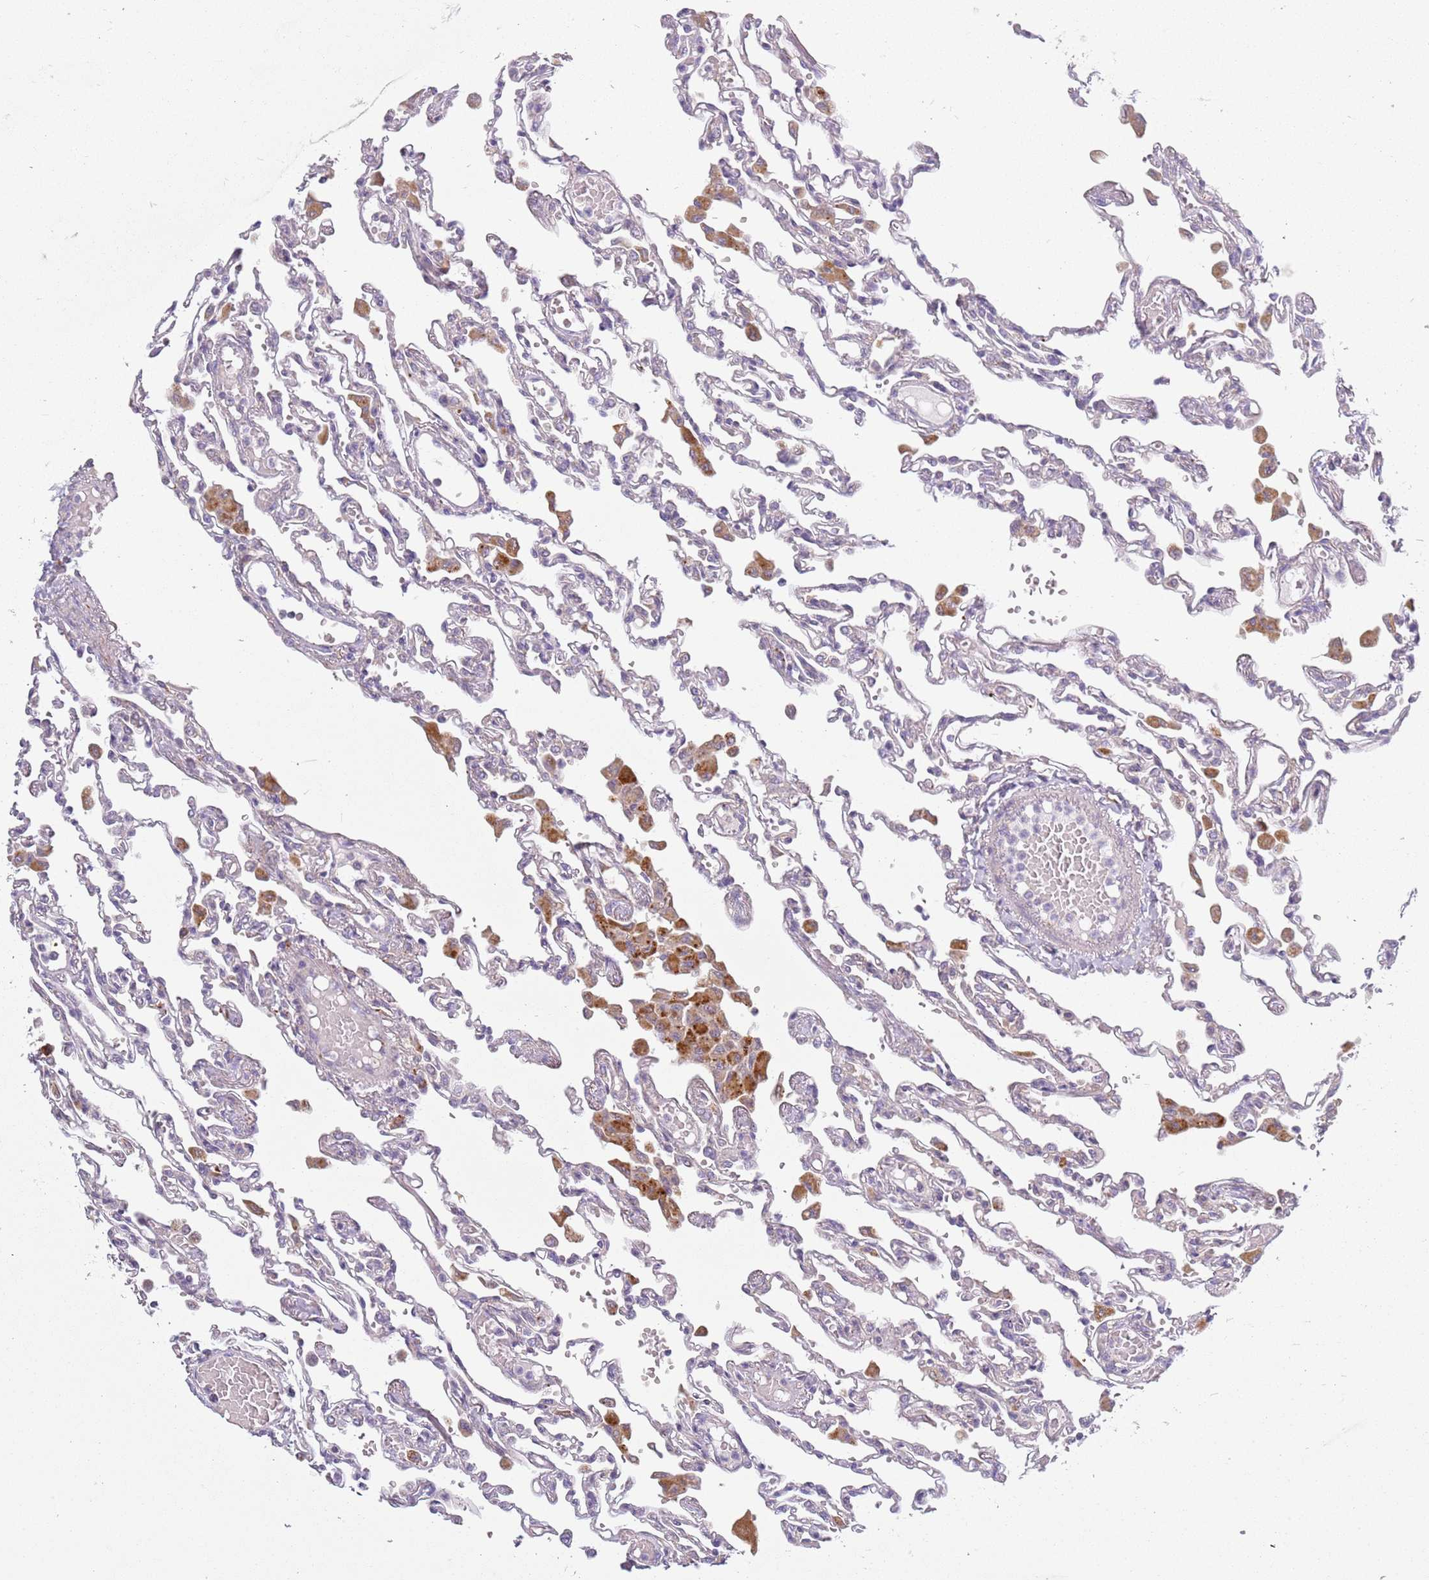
{"staining": {"intensity": "negative", "quantity": "none", "location": "none"}, "tissue": "lung", "cell_type": "Alveolar cells", "image_type": "normal", "snomed": [{"axis": "morphology", "description": "Normal tissue, NOS"}, {"axis": "topography", "description": "Bronchus"}, {"axis": "topography", "description": "Lung"}], "caption": "Alveolar cells show no significant protein positivity in unremarkable lung.", "gene": "RPS28", "patient": {"sex": "female", "age": 49}}